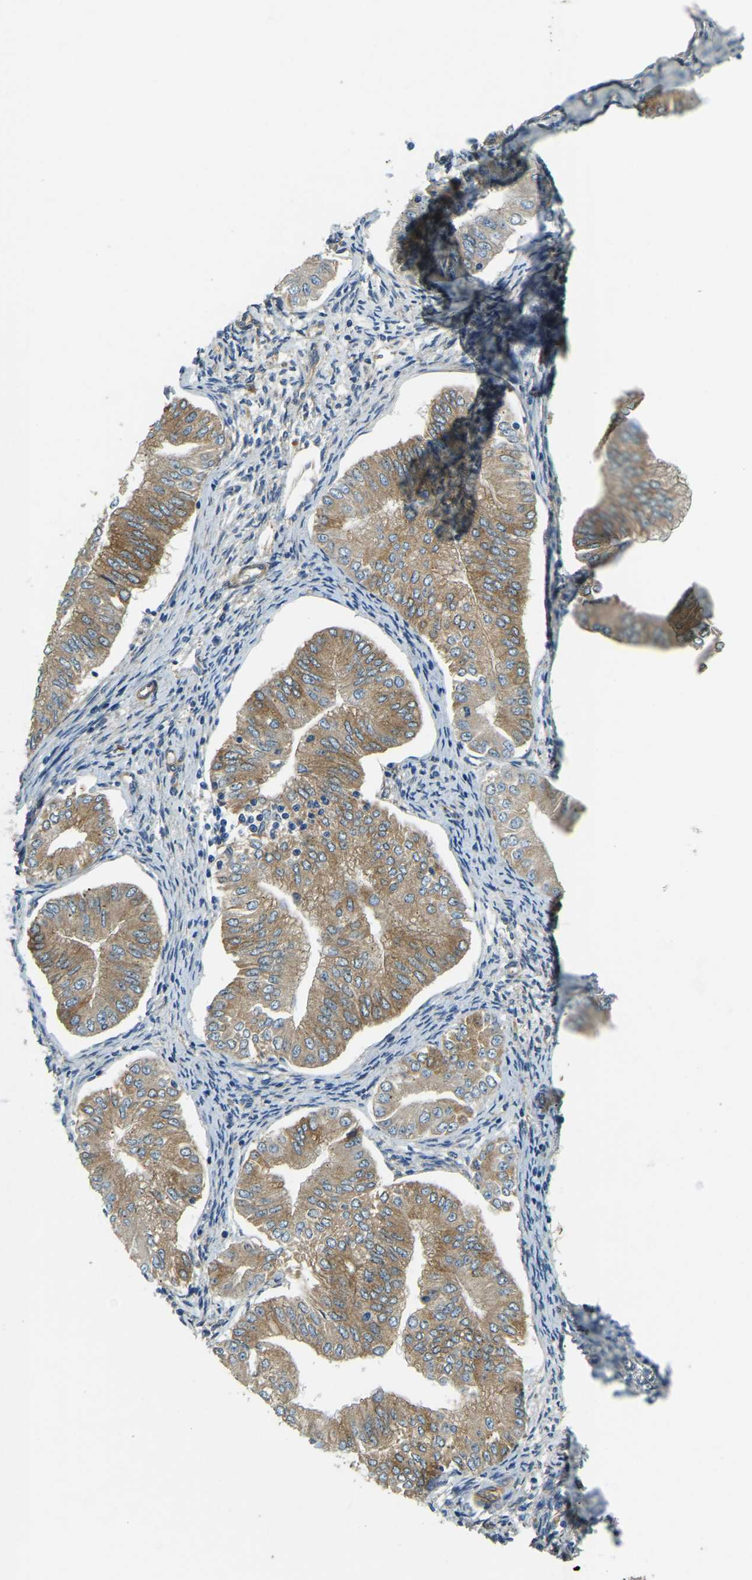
{"staining": {"intensity": "moderate", "quantity": ">75%", "location": "cytoplasmic/membranous"}, "tissue": "endometrial cancer", "cell_type": "Tumor cells", "image_type": "cancer", "snomed": [{"axis": "morphology", "description": "Normal tissue, NOS"}, {"axis": "morphology", "description": "Adenocarcinoma, NOS"}, {"axis": "topography", "description": "Endometrium"}], "caption": "Endometrial adenocarcinoma tissue shows moderate cytoplasmic/membranous positivity in about >75% of tumor cells Immunohistochemistry stains the protein in brown and the nuclei are stained blue.", "gene": "ERGIC1", "patient": {"sex": "female", "age": 53}}